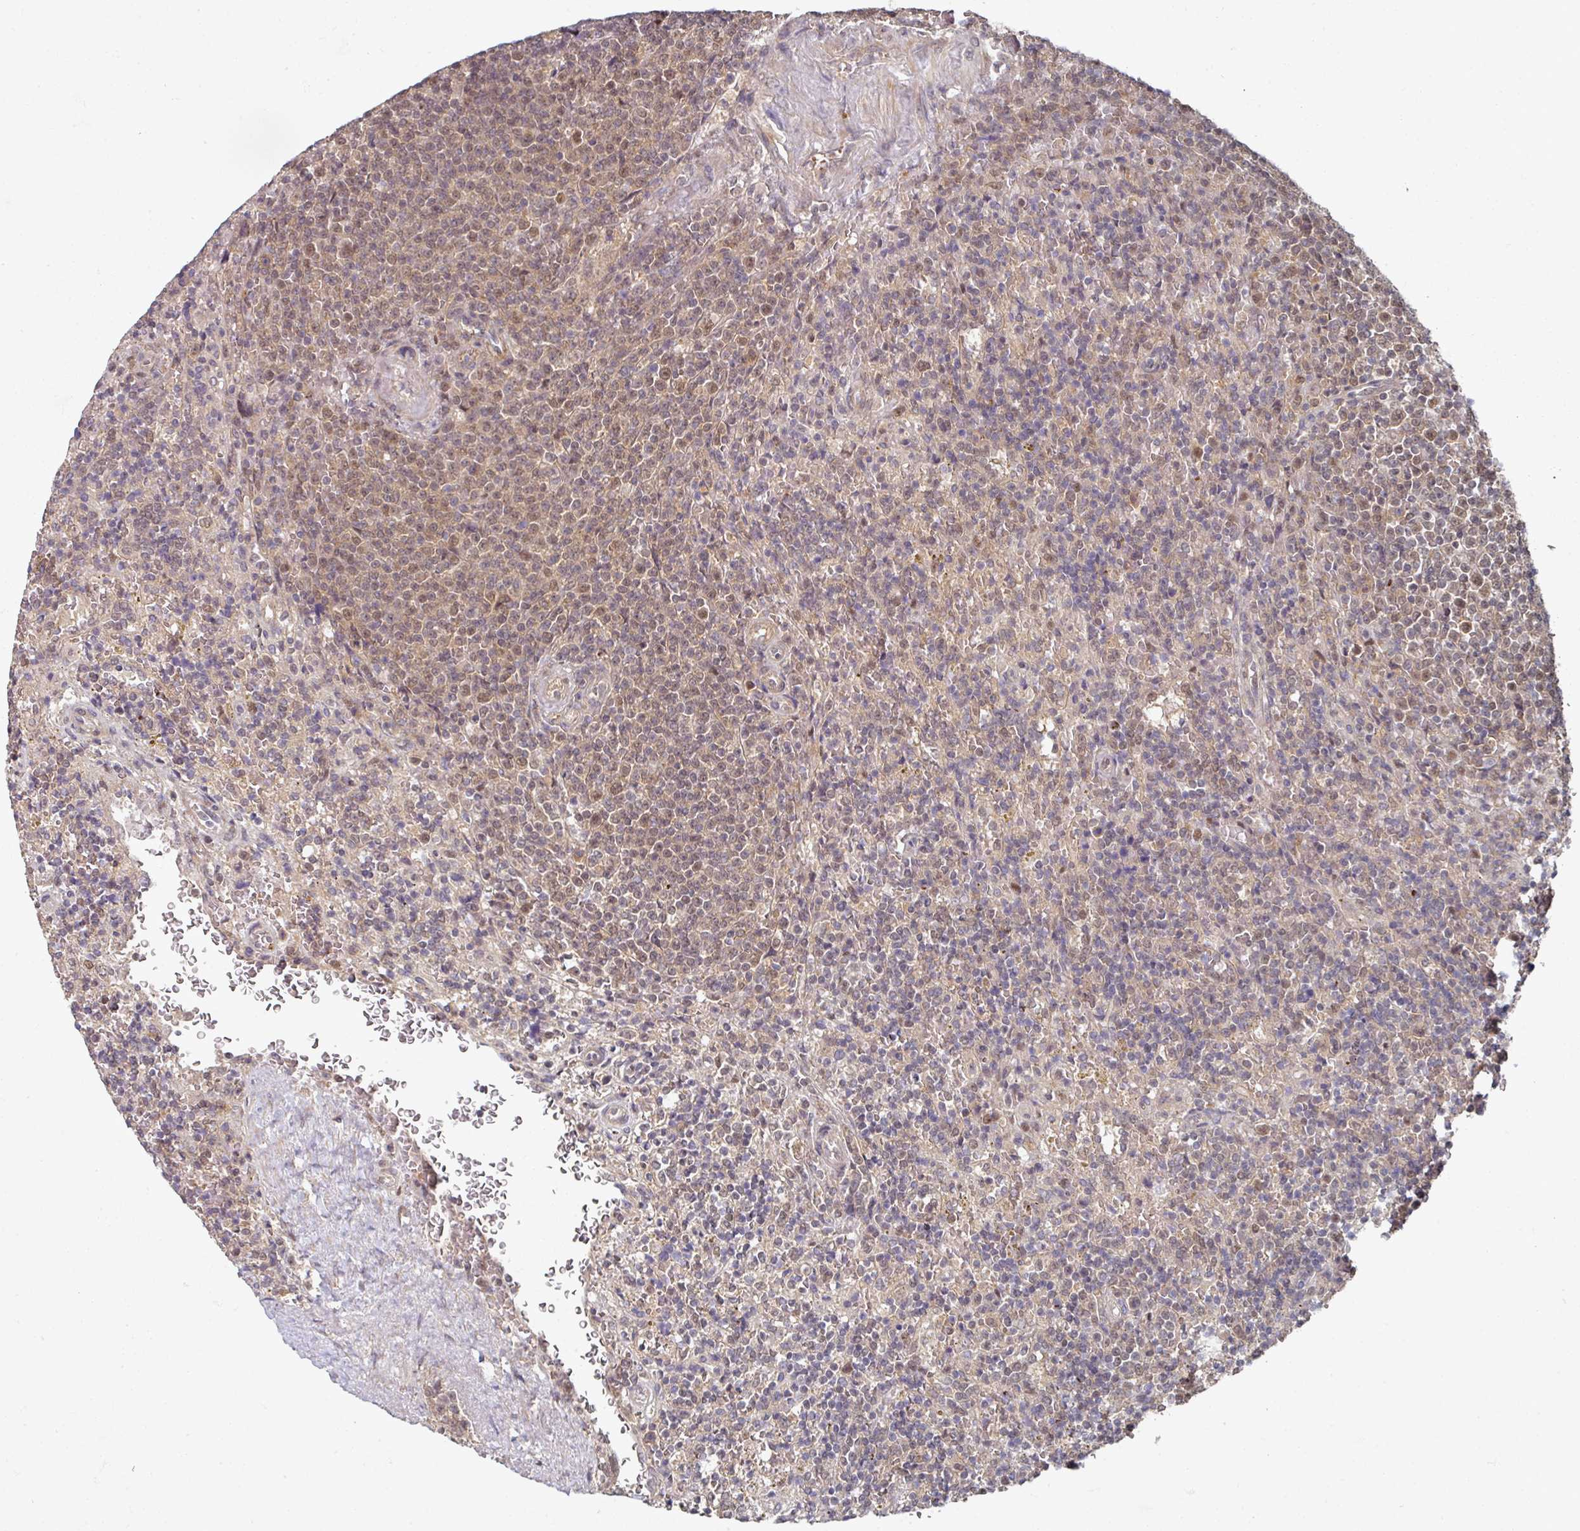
{"staining": {"intensity": "weak", "quantity": "25%-75%", "location": "nuclear"}, "tissue": "lymphoma", "cell_type": "Tumor cells", "image_type": "cancer", "snomed": [{"axis": "morphology", "description": "Malignant lymphoma, non-Hodgkin's type, Low grade"}, {"axis": "topography", "description": "Spleen"}], "caption": "Low-grade malignant lymphoma, non-Hodgkin's type stained with a brown dye reveals weak nuclear positive positivity in approximately 25%-75% of tumor cells.", "gene": "PSME3IP1", "patient": {"sex": "male", "age": 67}}